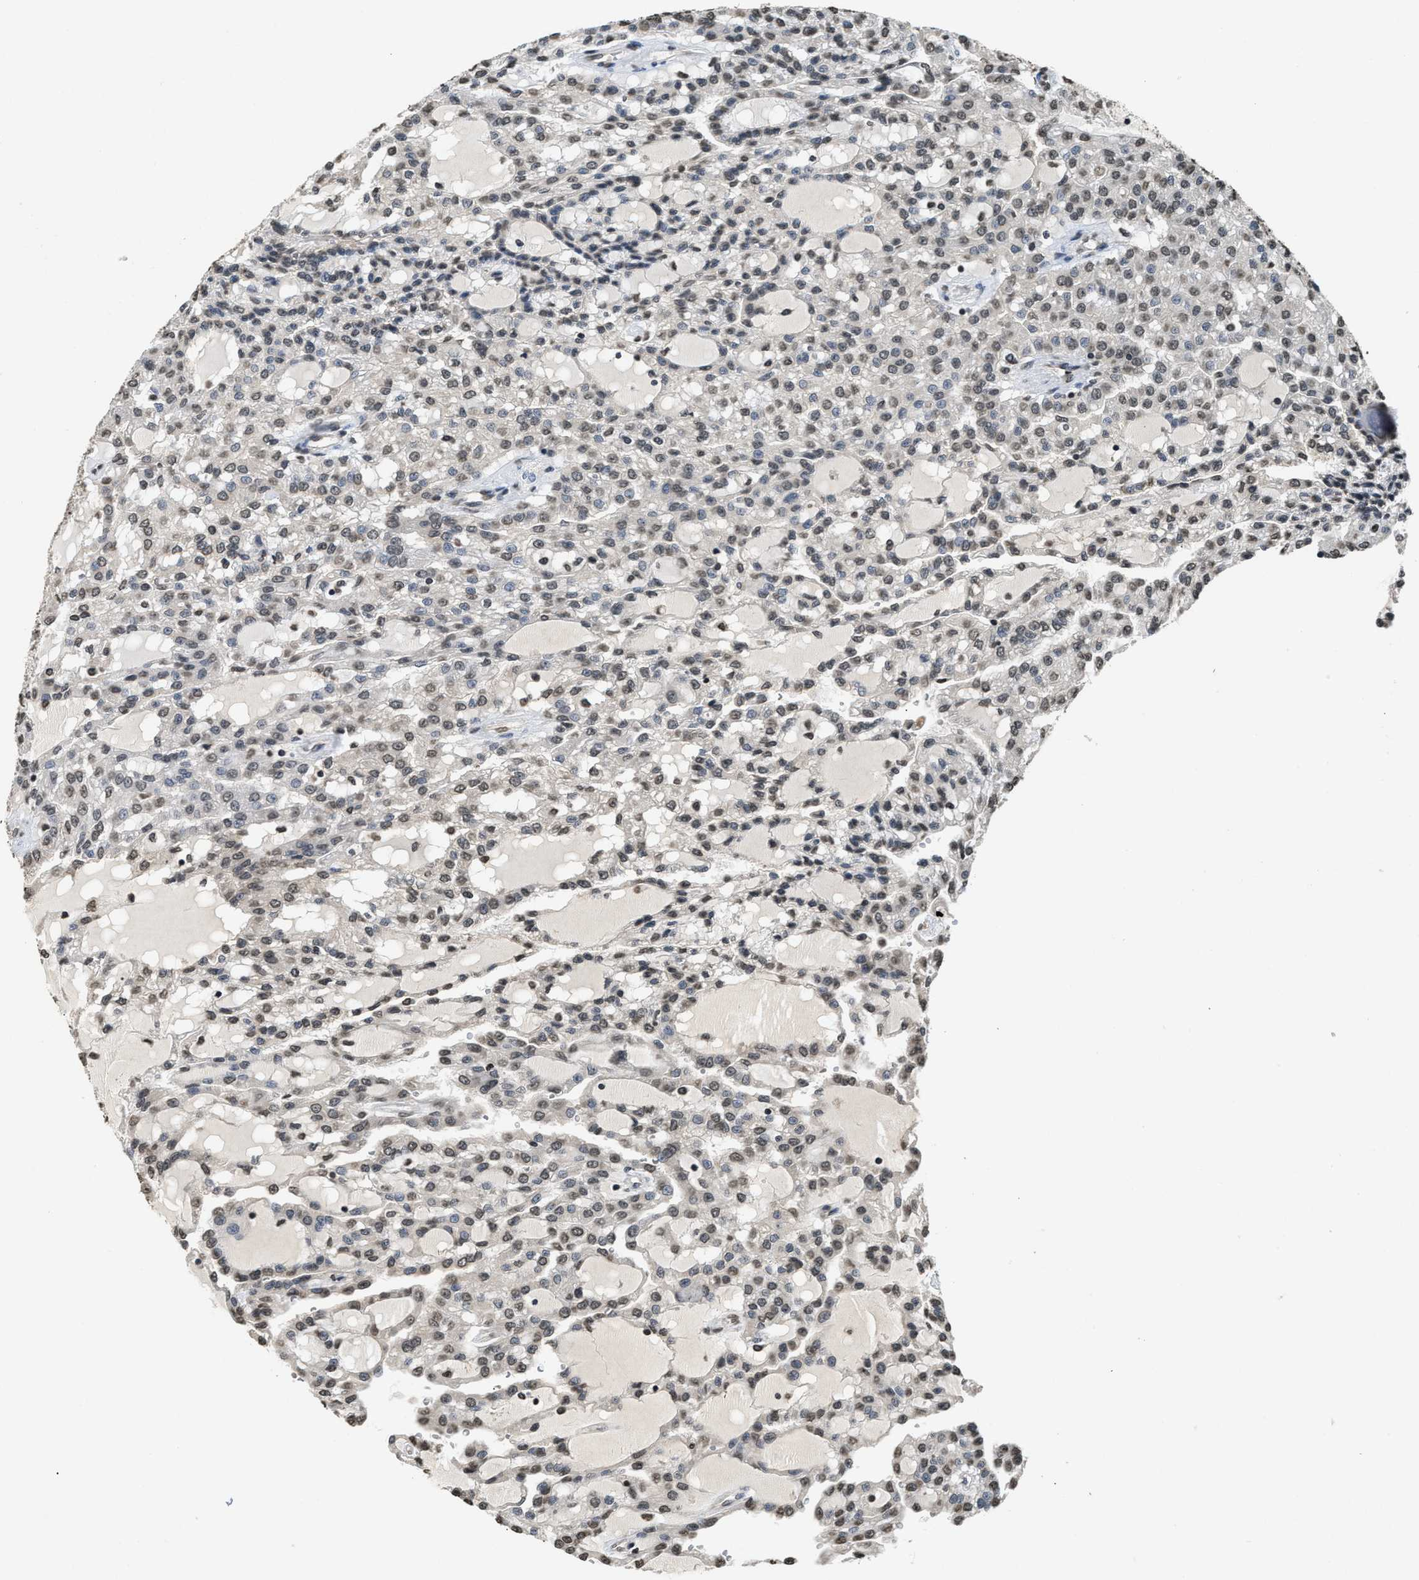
{"staining": {"intensity": "weak", "quantity": ">75%", "location": "nuclear"}, "tissue": "renal cancer", "cell_type": "Tumor cells", "image_type": "cancer", "snomed": [{"axis": "morphology", "description": "Adenocarcinoma, NOS"}, {"axis": "topography", "description": "Kidney"}], "caption": "Immunohistochemical staining of renal cancer reveals low levels of weak nuclear positivity in about >75% of tumor cells.", "gene": "DNASE1L3", "patient": {"sex": "male", "age": 63}}